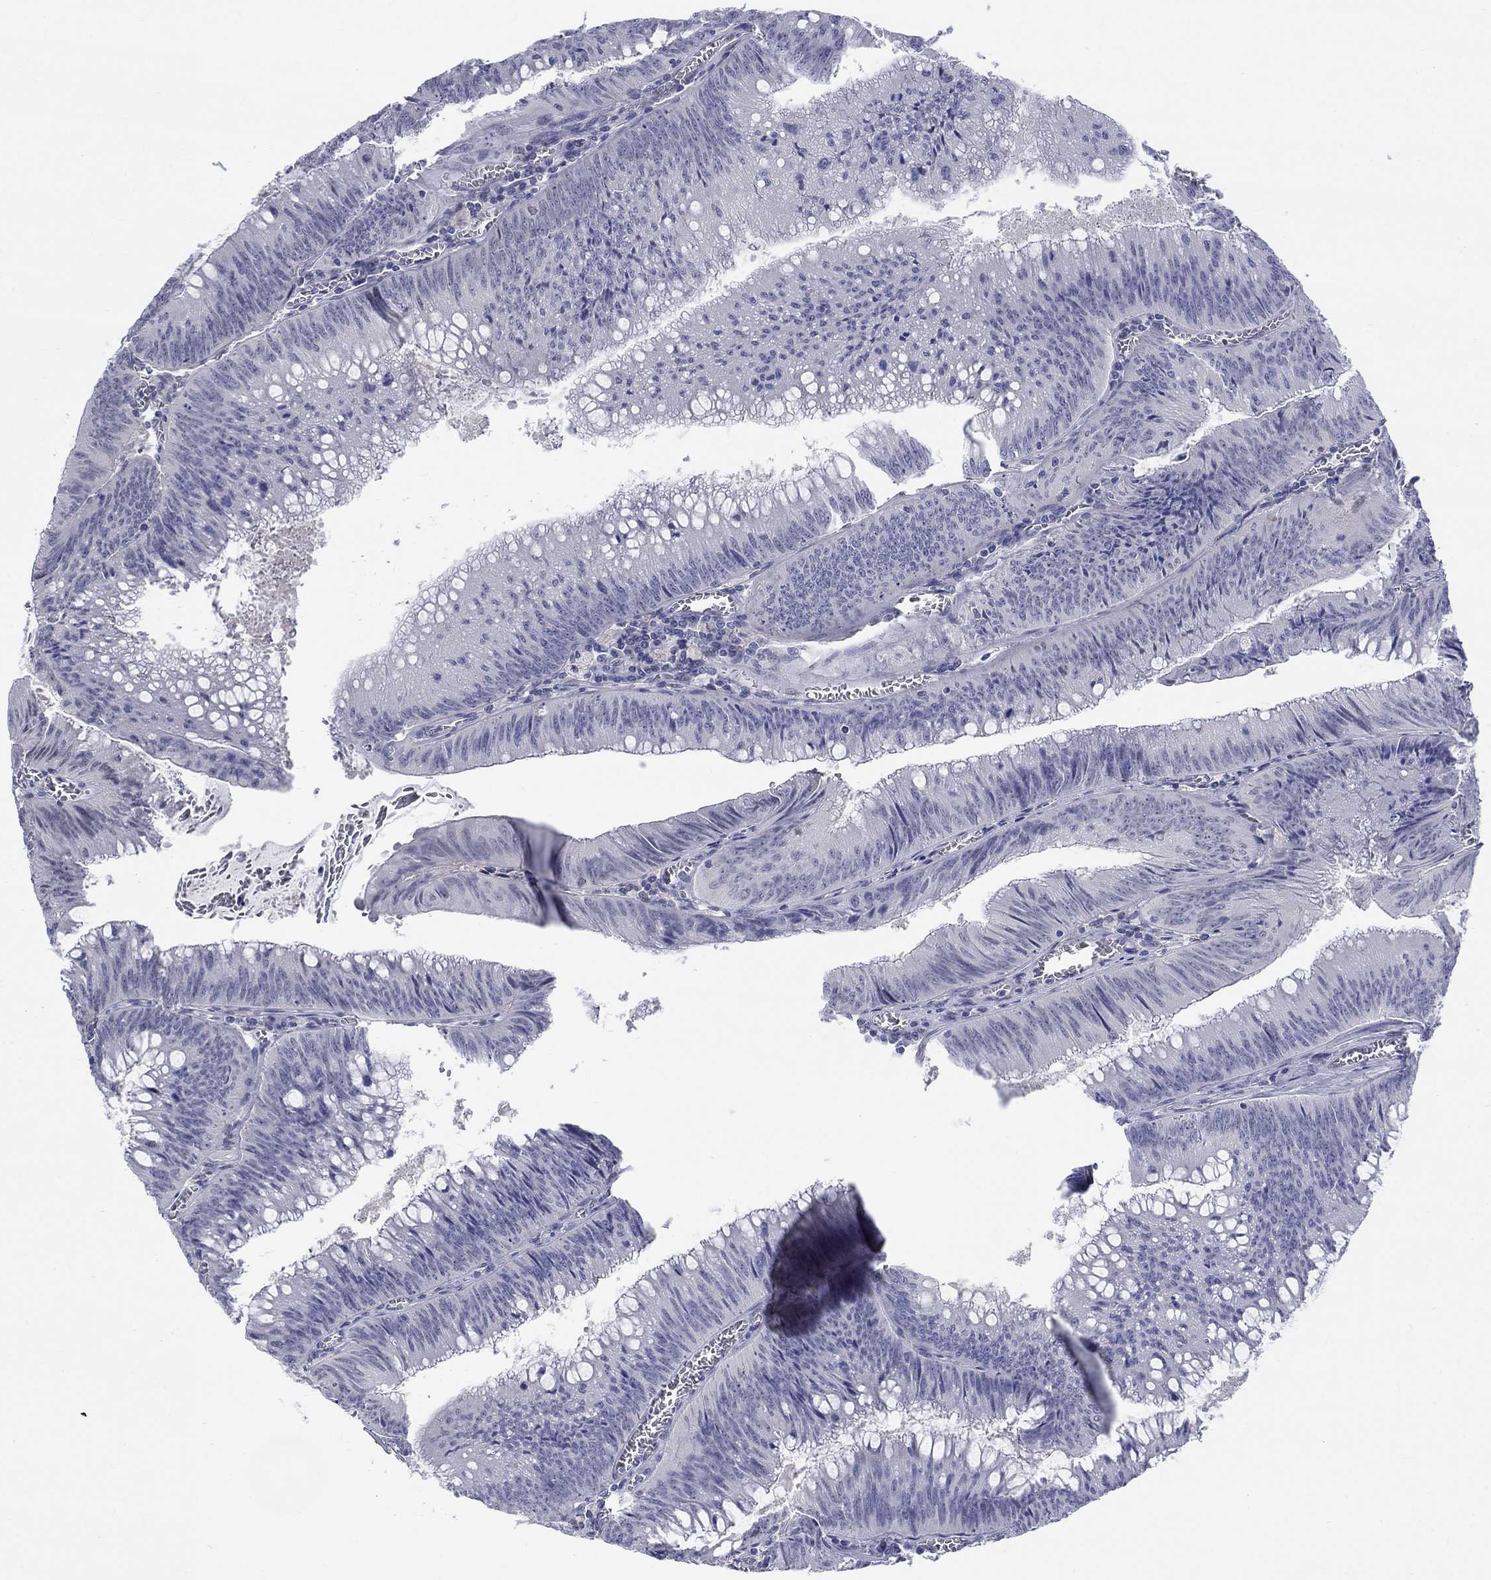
{"staining": {"intensity": "negative", "quantity": "none", "location": "none"}, "tissue": "colorectal cancer", "cell_type": "Tumor cells", "image_type": "cancer", "snomed": [{"axis": "morphology", "description": "Adenocarcinoma, NOS"}, {"axis": "topography", "description": "Rectum"}], "caption": "Image shows no significant protein staining in tumor cells of colorectal adenocarcinoma.", "gene": "EGFLAM", "patient": {"sex": "female", "age": 72}}